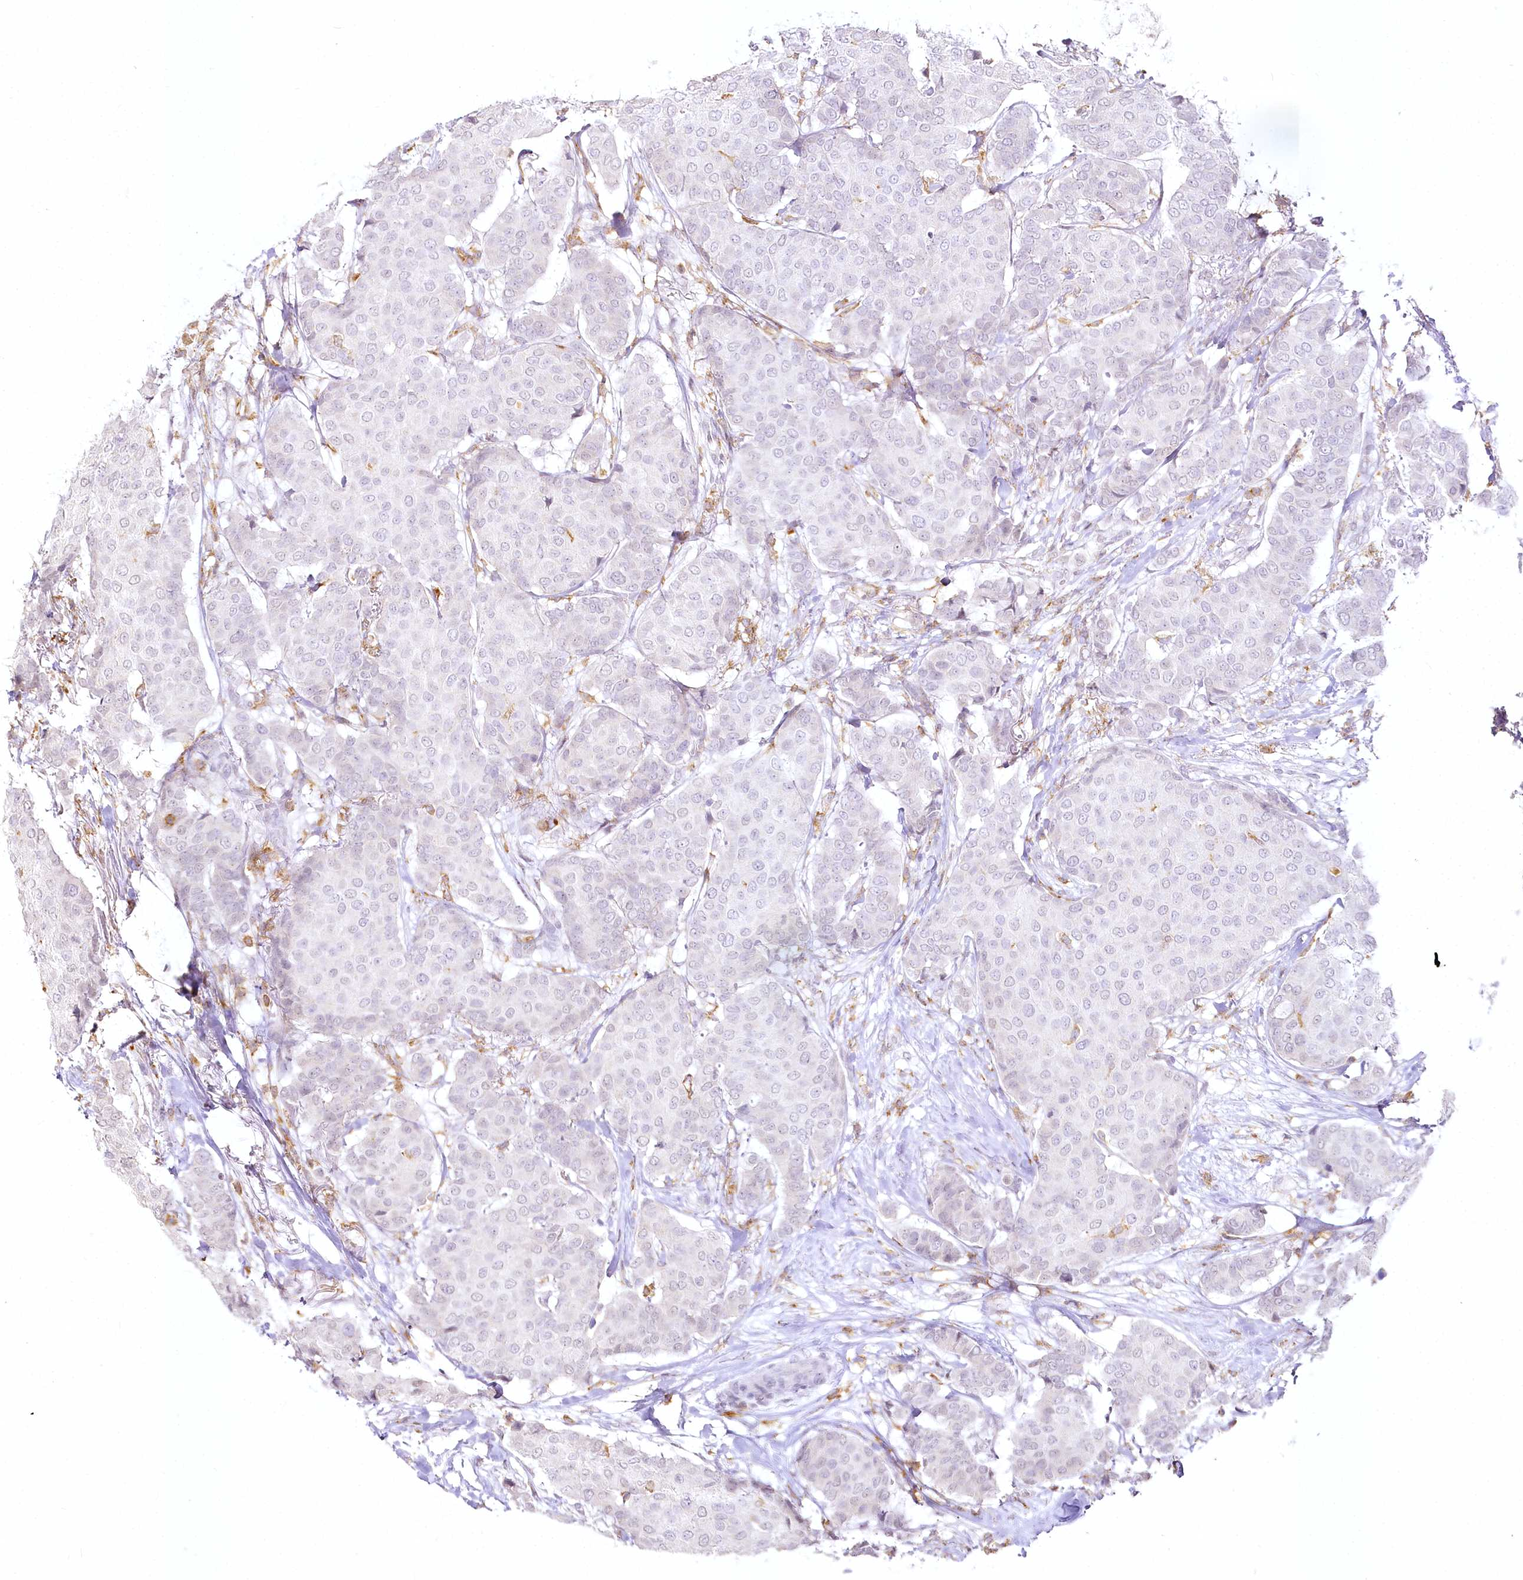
{"staining": {"intensity": "negative", "quantity": "none", "location": "none"}, "tissue": "breast cancer", "cell_type": "Tumor cells", "image_type": "cancer", "snomed": [{"axis": "morphology", "description": "Duct carcinoma"}, {"axis": "topography", "description": "Breast"}], "caption": "The immunohistochemistry photomicrograph has no significant staining in tumor cells of breast cancer (intraductal carcinoma) tissue.", "gene": "DOCK2", "patient": {"sex": "female", "age": 75}}